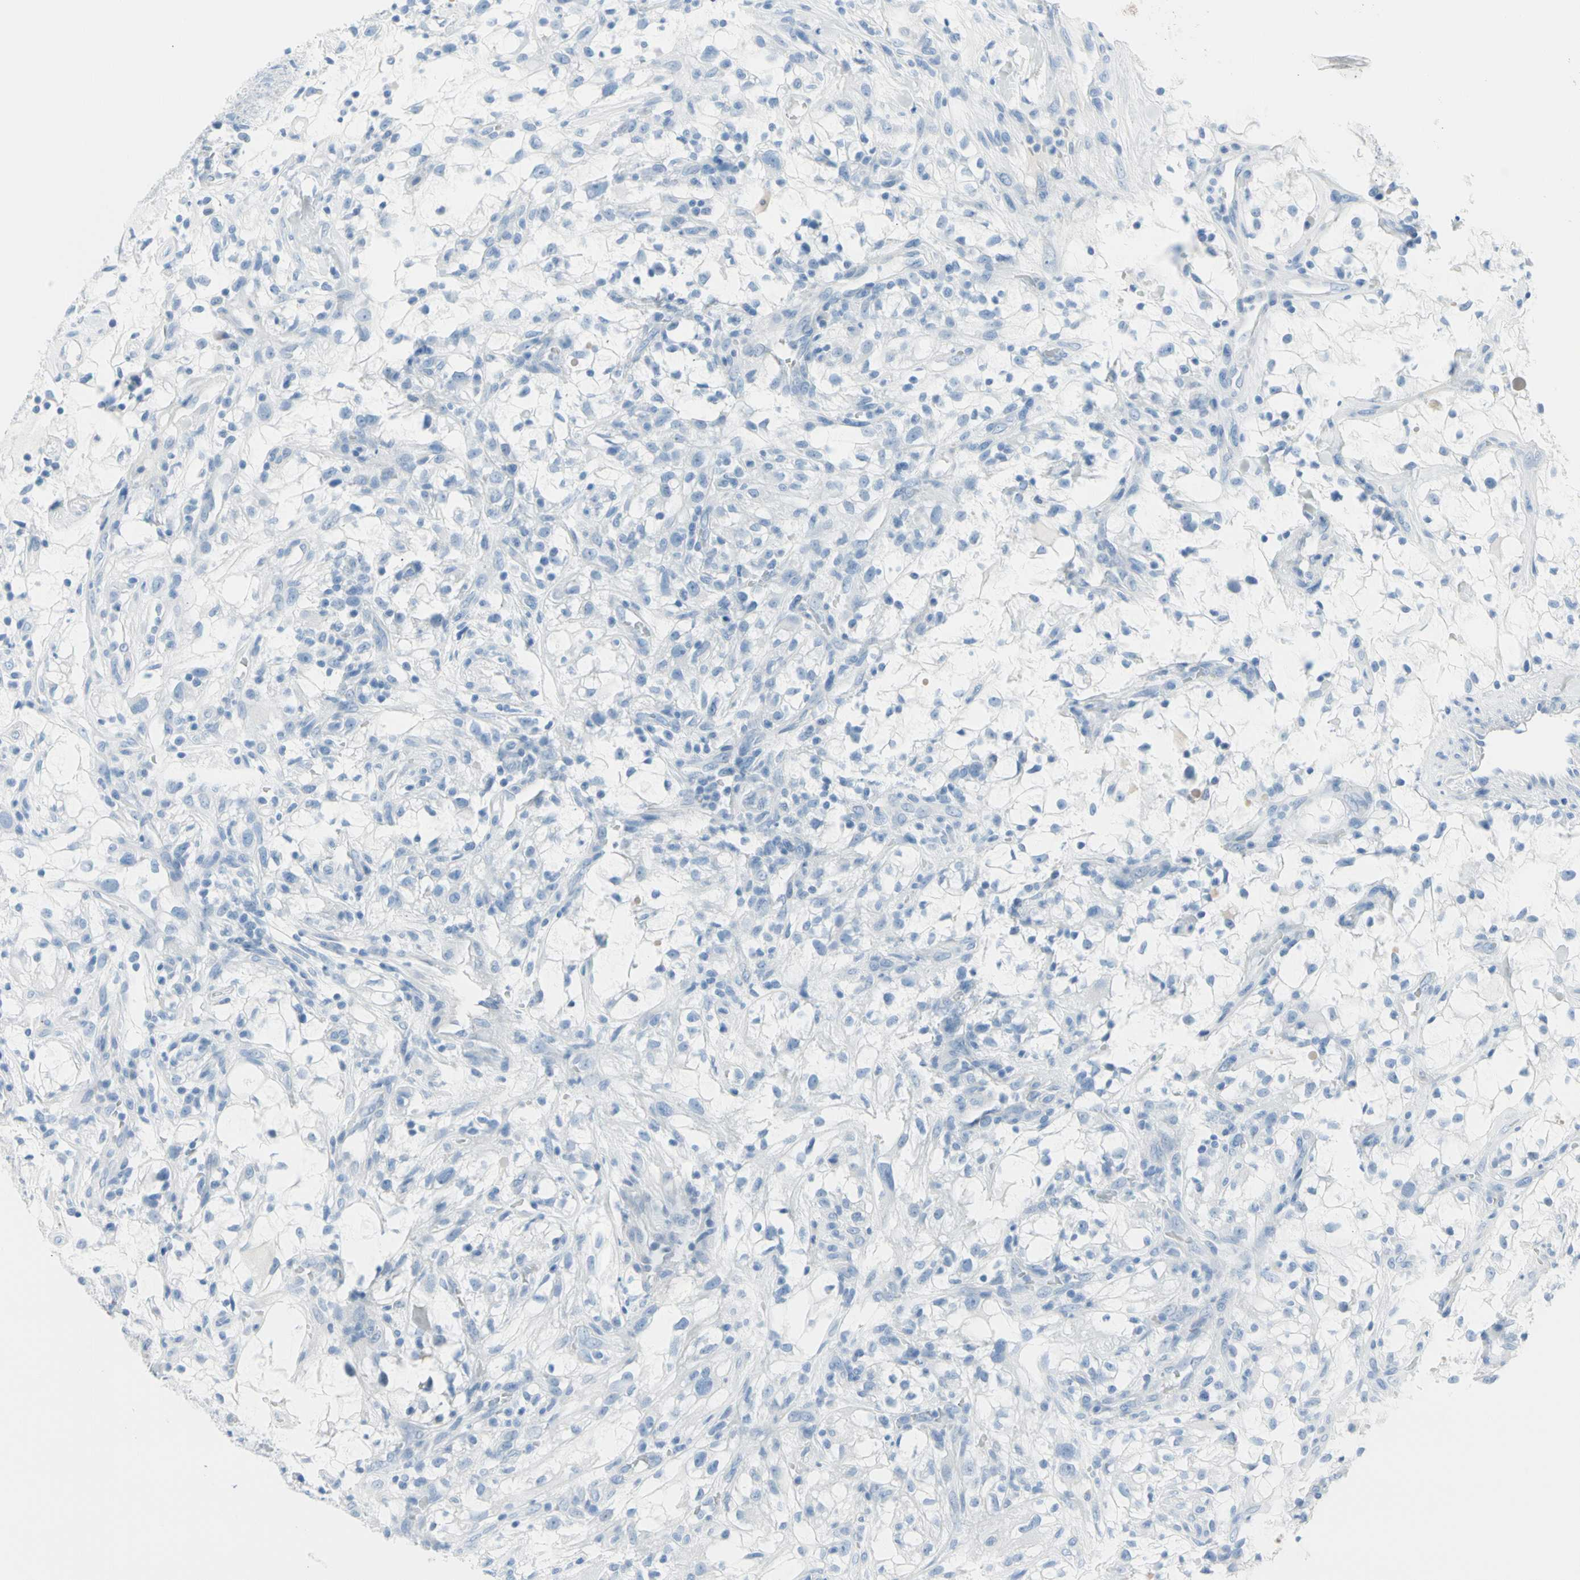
{"staining": {"intensity": "negative", "quantity": "none", "location": "none"}, "tissue": "renal cancer", "cell_type": "Tumor cells", "image_type": "cancer", "snomed": [{"axis": "morphology", "description": "Adenocarcinoma, NOS"}, {"axis": "topography", "description": "Kidney"}], "caption": "DAB (3,3'-diaminobenzidine) immunohistochemical staining of renal cancer (adenocarcinoma) reveals no significant expression in tumor cells. (DAB immunohistochemistry (IHC), high magnification).", "gene": "TPO", "patient": {"sex": "female", "age": 60}}